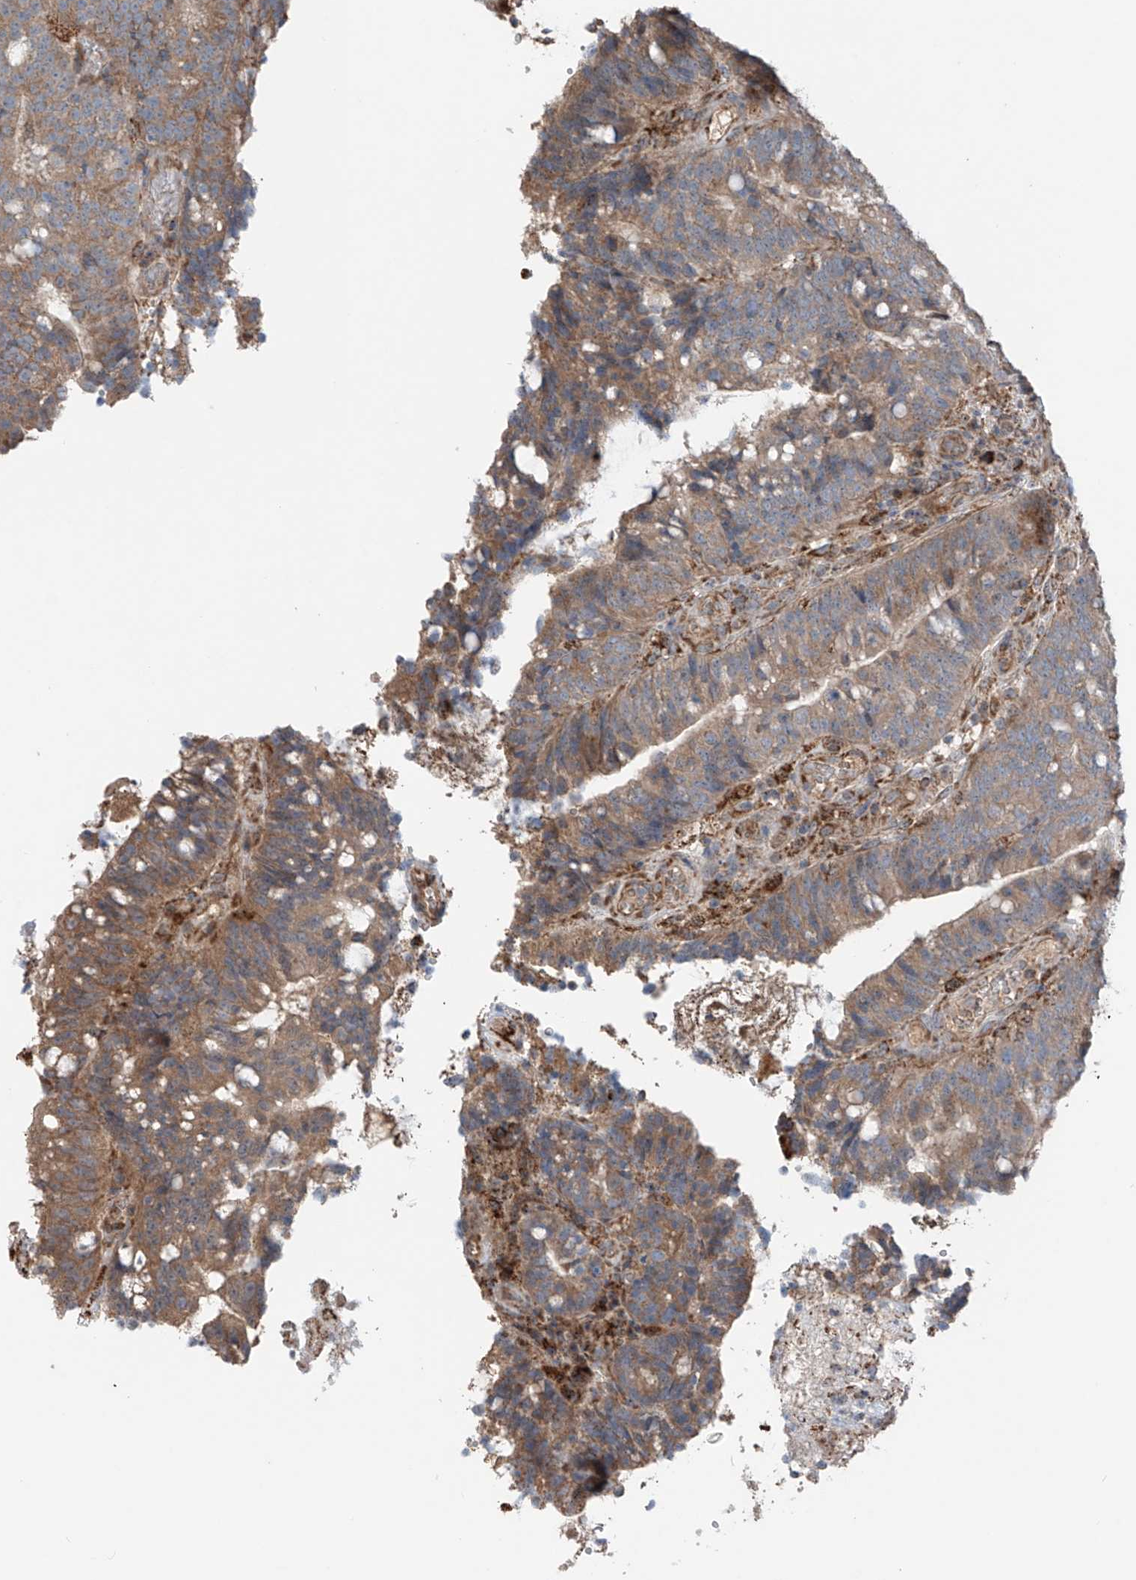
{"staining": {"intensity": "weak", "quantity": ">75%", "location": "cytoplasmic/membranous"}, "tissue": "colorectal cancer", "cell_type": "Tumor cells", "image_type": "cancer", "snomed": [{"axis": "morphology", "description": "Adenocarcinoma, NOS"}, {"axis": "topography", "description": "Colon"}], "caption": "DAB (3,3'-diaminobenzidine) immunohistochemical staining of human colorectal cancer shows weak cytoplasmic/membranous protein positivity in approximately >75% of tumor cells. (DAB IHC, brown staining for protein, blue staining for nuclei).", "gene": "SAMD3", "patient": {"sex": "female", "age": 66}}